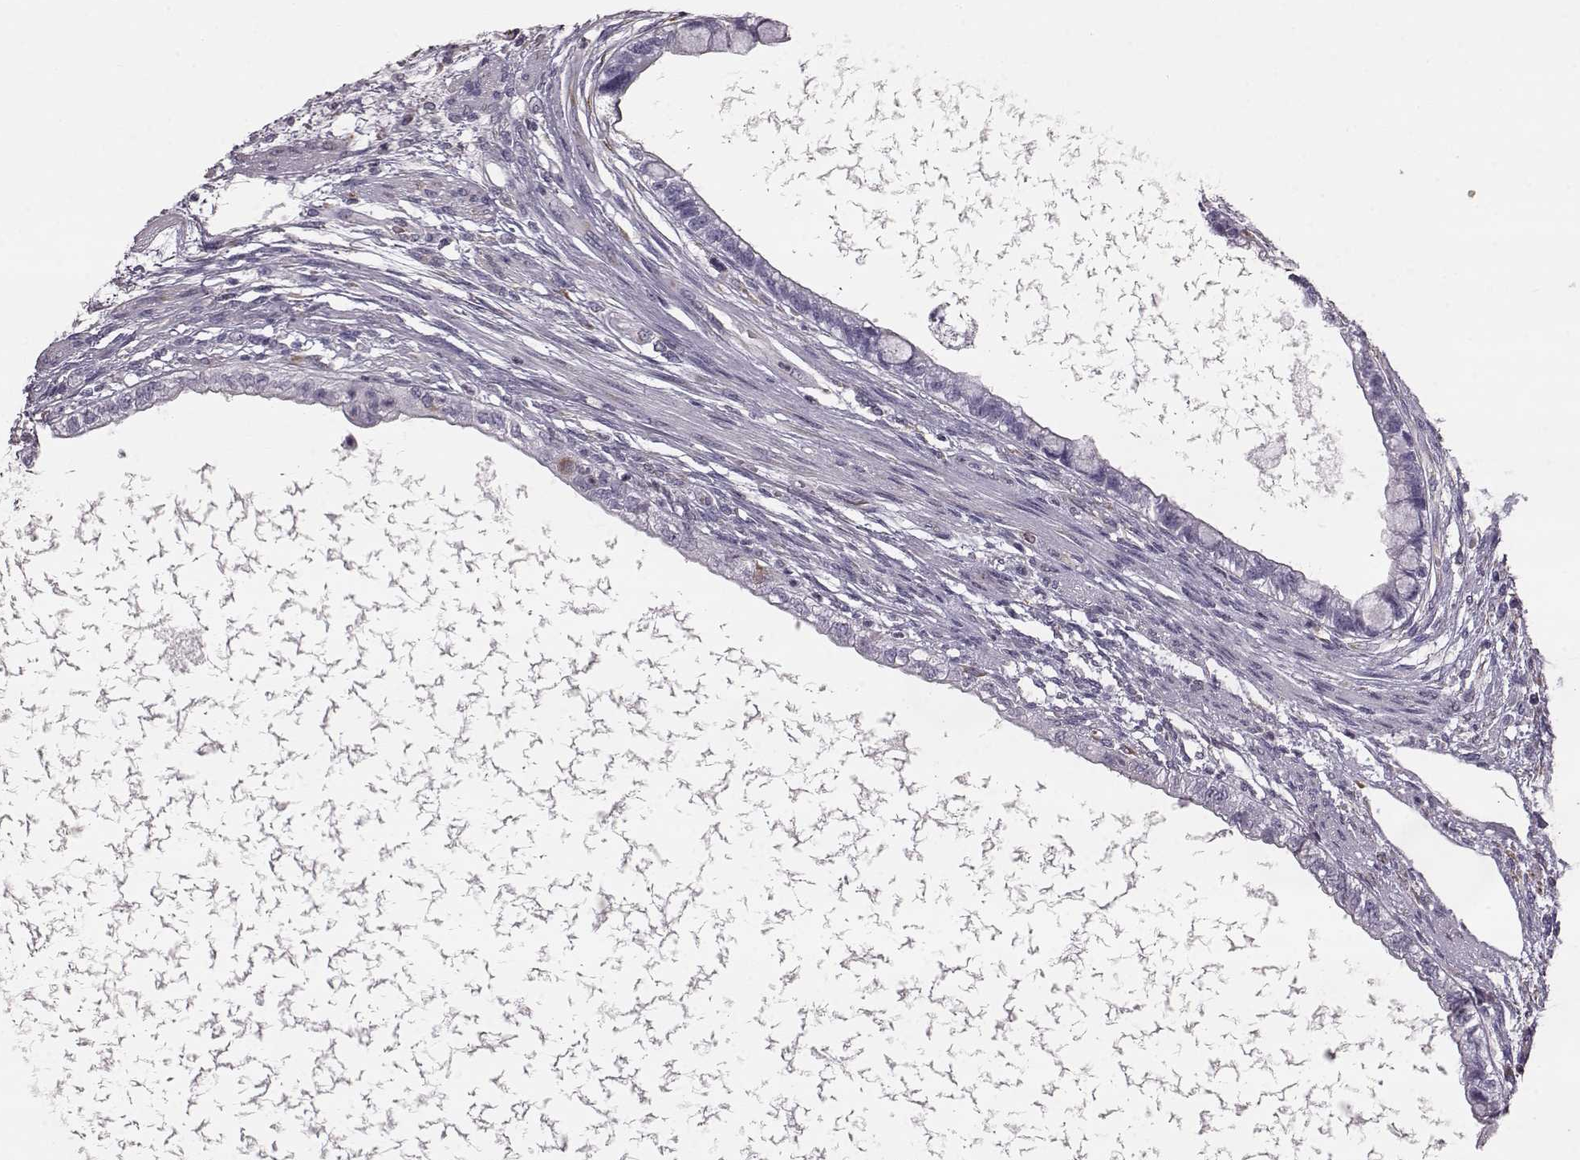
{"staining": {"intensity": "negative", "quantity": "none", "location": "none"}, "tissue": "testis cancer", "cell_type": "Tumor cells", "image_type": "cancer", "snomed": [{"axis": "morphology", "description": "Carcinoma, Embryonal, NOS"}, {"axis": "topography", "description": "Testis"}], "caption": "IHC of testis cancer (embryonal carcinoma) shows no positivity in tumor cells.", "gene": "ELOVL5", "patient": {"sex": "male", "age": 26}}